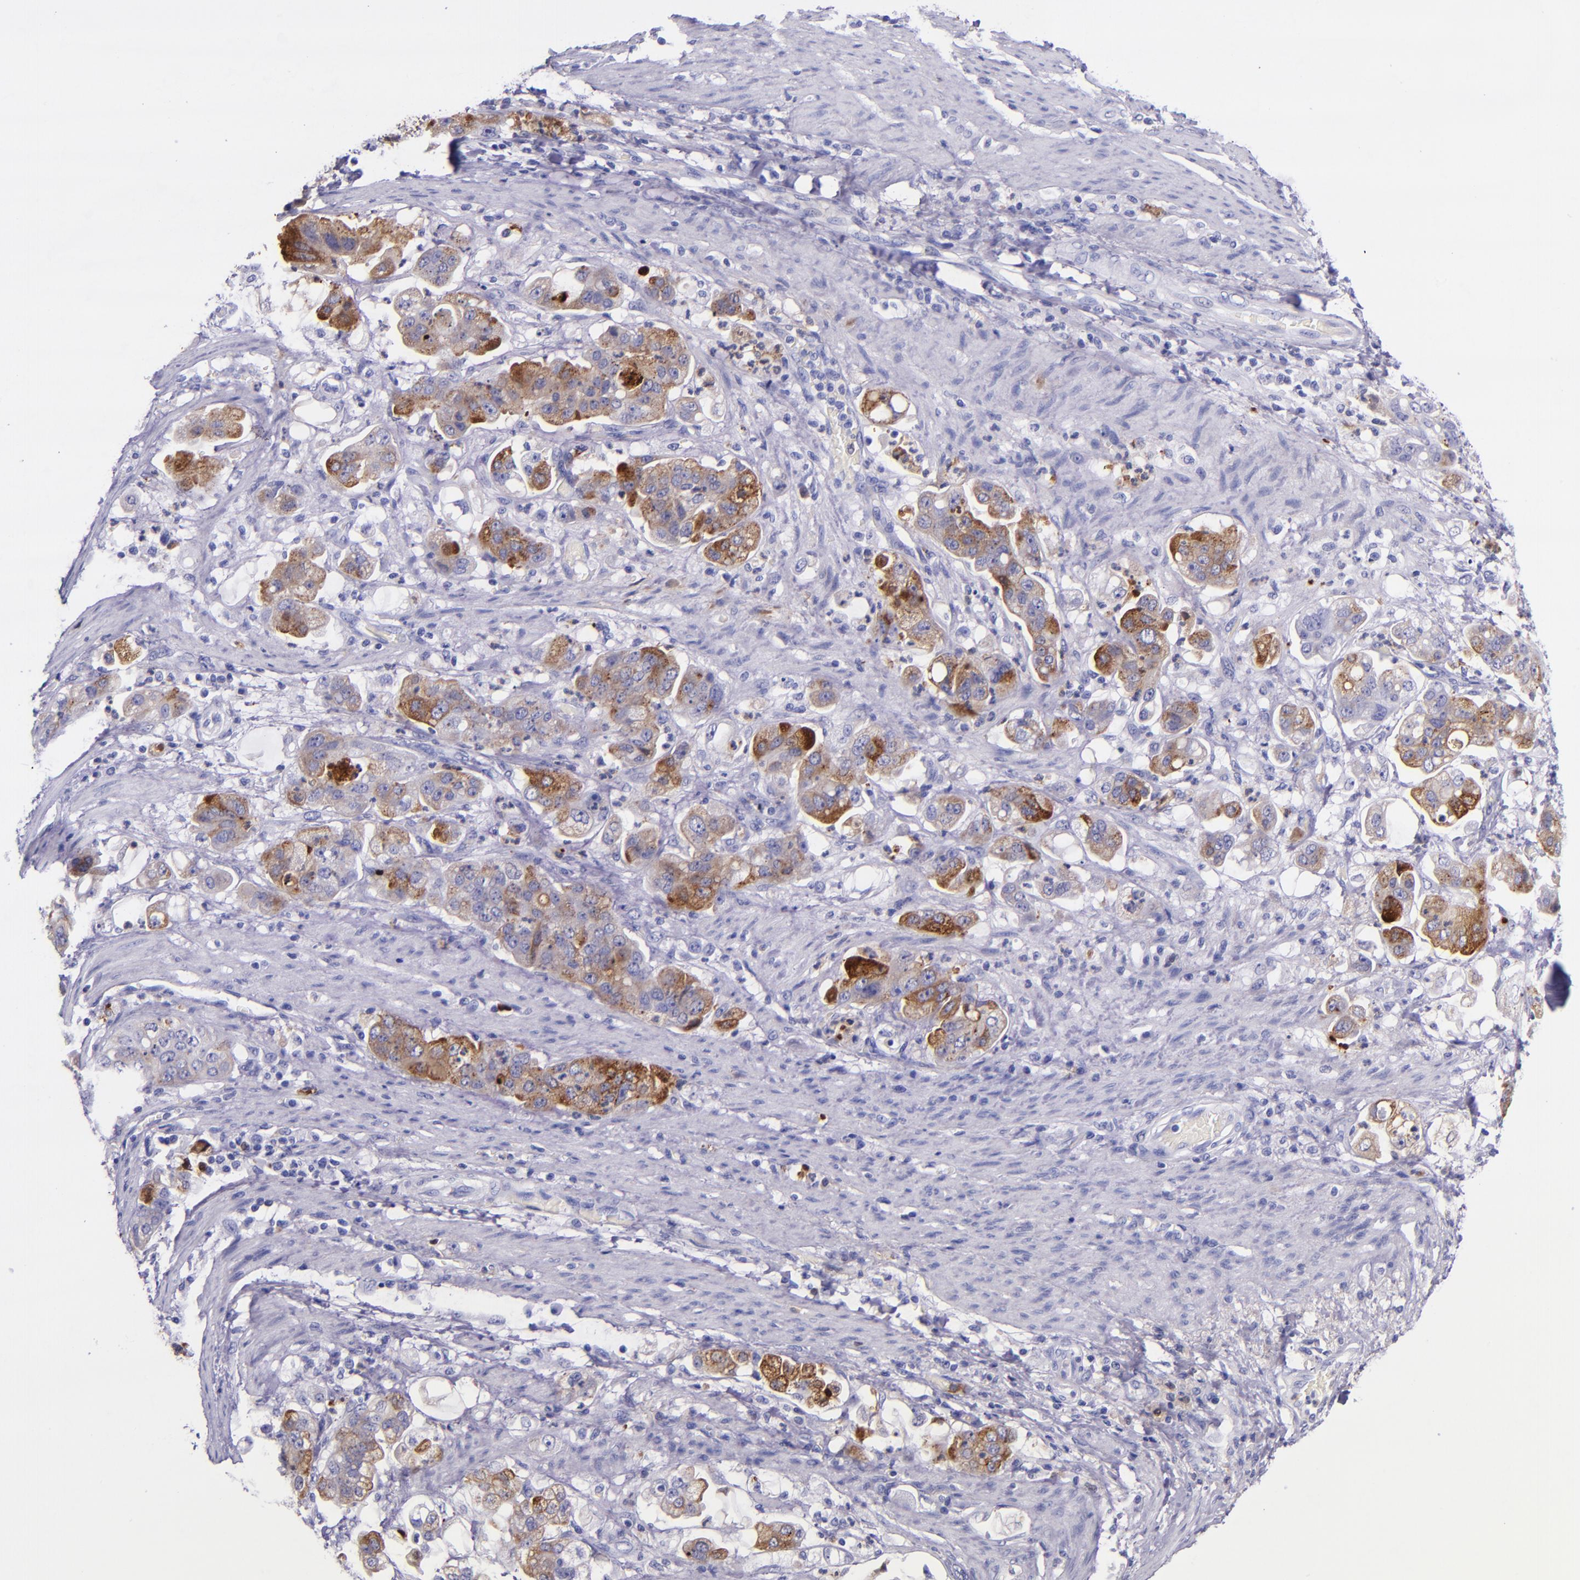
{"staining": {"intensity": "moderate", "quantity": "25%-75%", "location": "cytoplasmic/membranous"}, "tissue": "stomach cancer", "cell_type": "Tumor cells", "image_type": "cancer", "snomed": [{"axis": "morphology", "description": "Adenocarcinoma, NOS"}, {"axis": "topography", "description": "Stomach"}], "caption": "Protein staining by immunohistochemistry shows moderate cytoplasmic/membranous positivity in approximately 25%-75% of tumor cells in stomach cancer (adenocarcinoma).", "gene": "SLPI", "patient": {"sex": "male", "age": 62}}